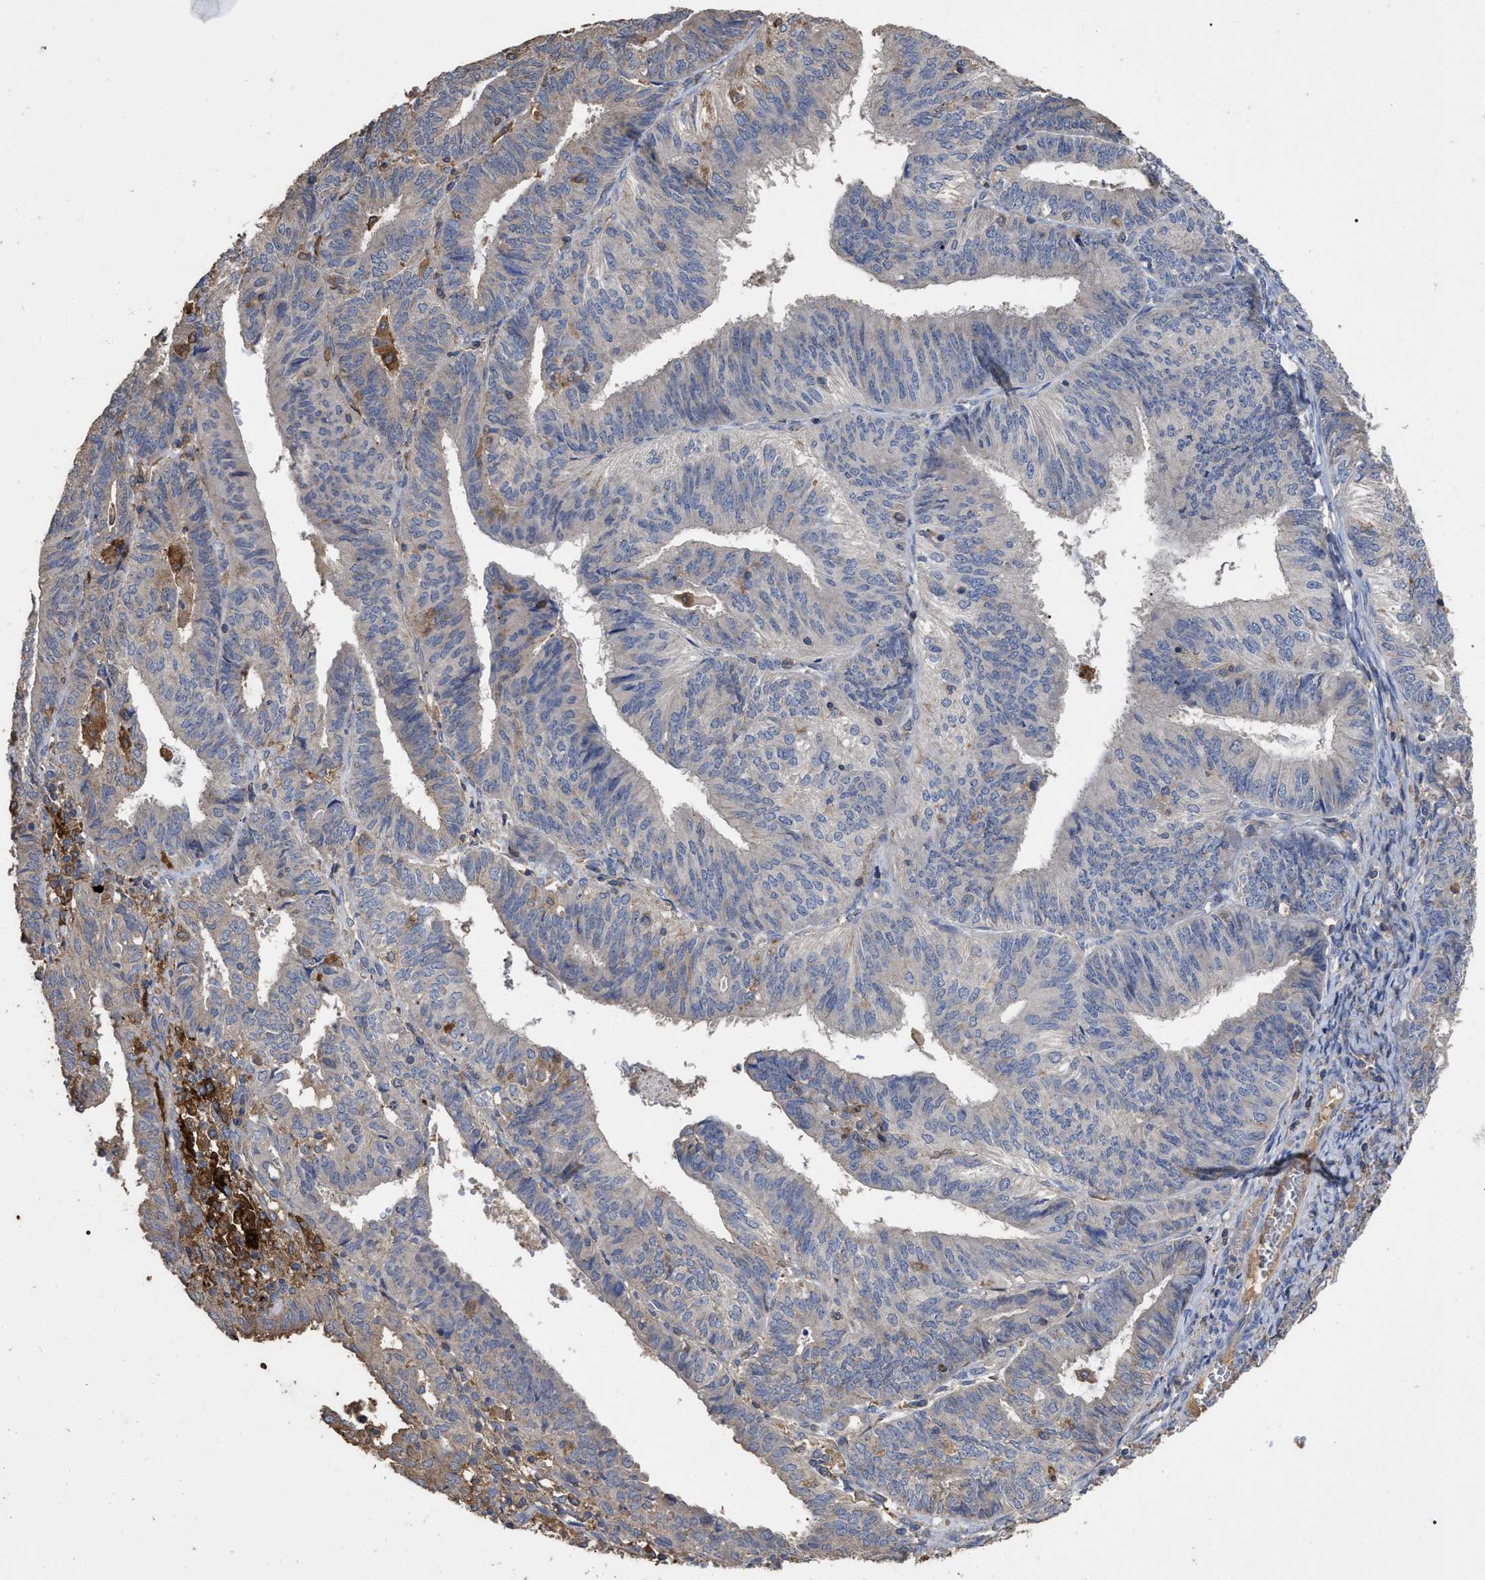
{"staining": {"intensity": "negative", "quantity": "none", "location": "none"}, "tissue": "endometrial cancer", "cell_type": "Tumor cells", "image_type": "cancer", "snomed": [{"axis": "morphology", "description": "Adenocarcinoma, NOS"}, {"axis": "topography", "description": "Endometrium"}], "caption": "The micrograph shows no staining of tumor cells in endometrial cancer (adenocarcinoma).", "gene": "GPR179", "patient": {"sex": "female", "age": 58}}